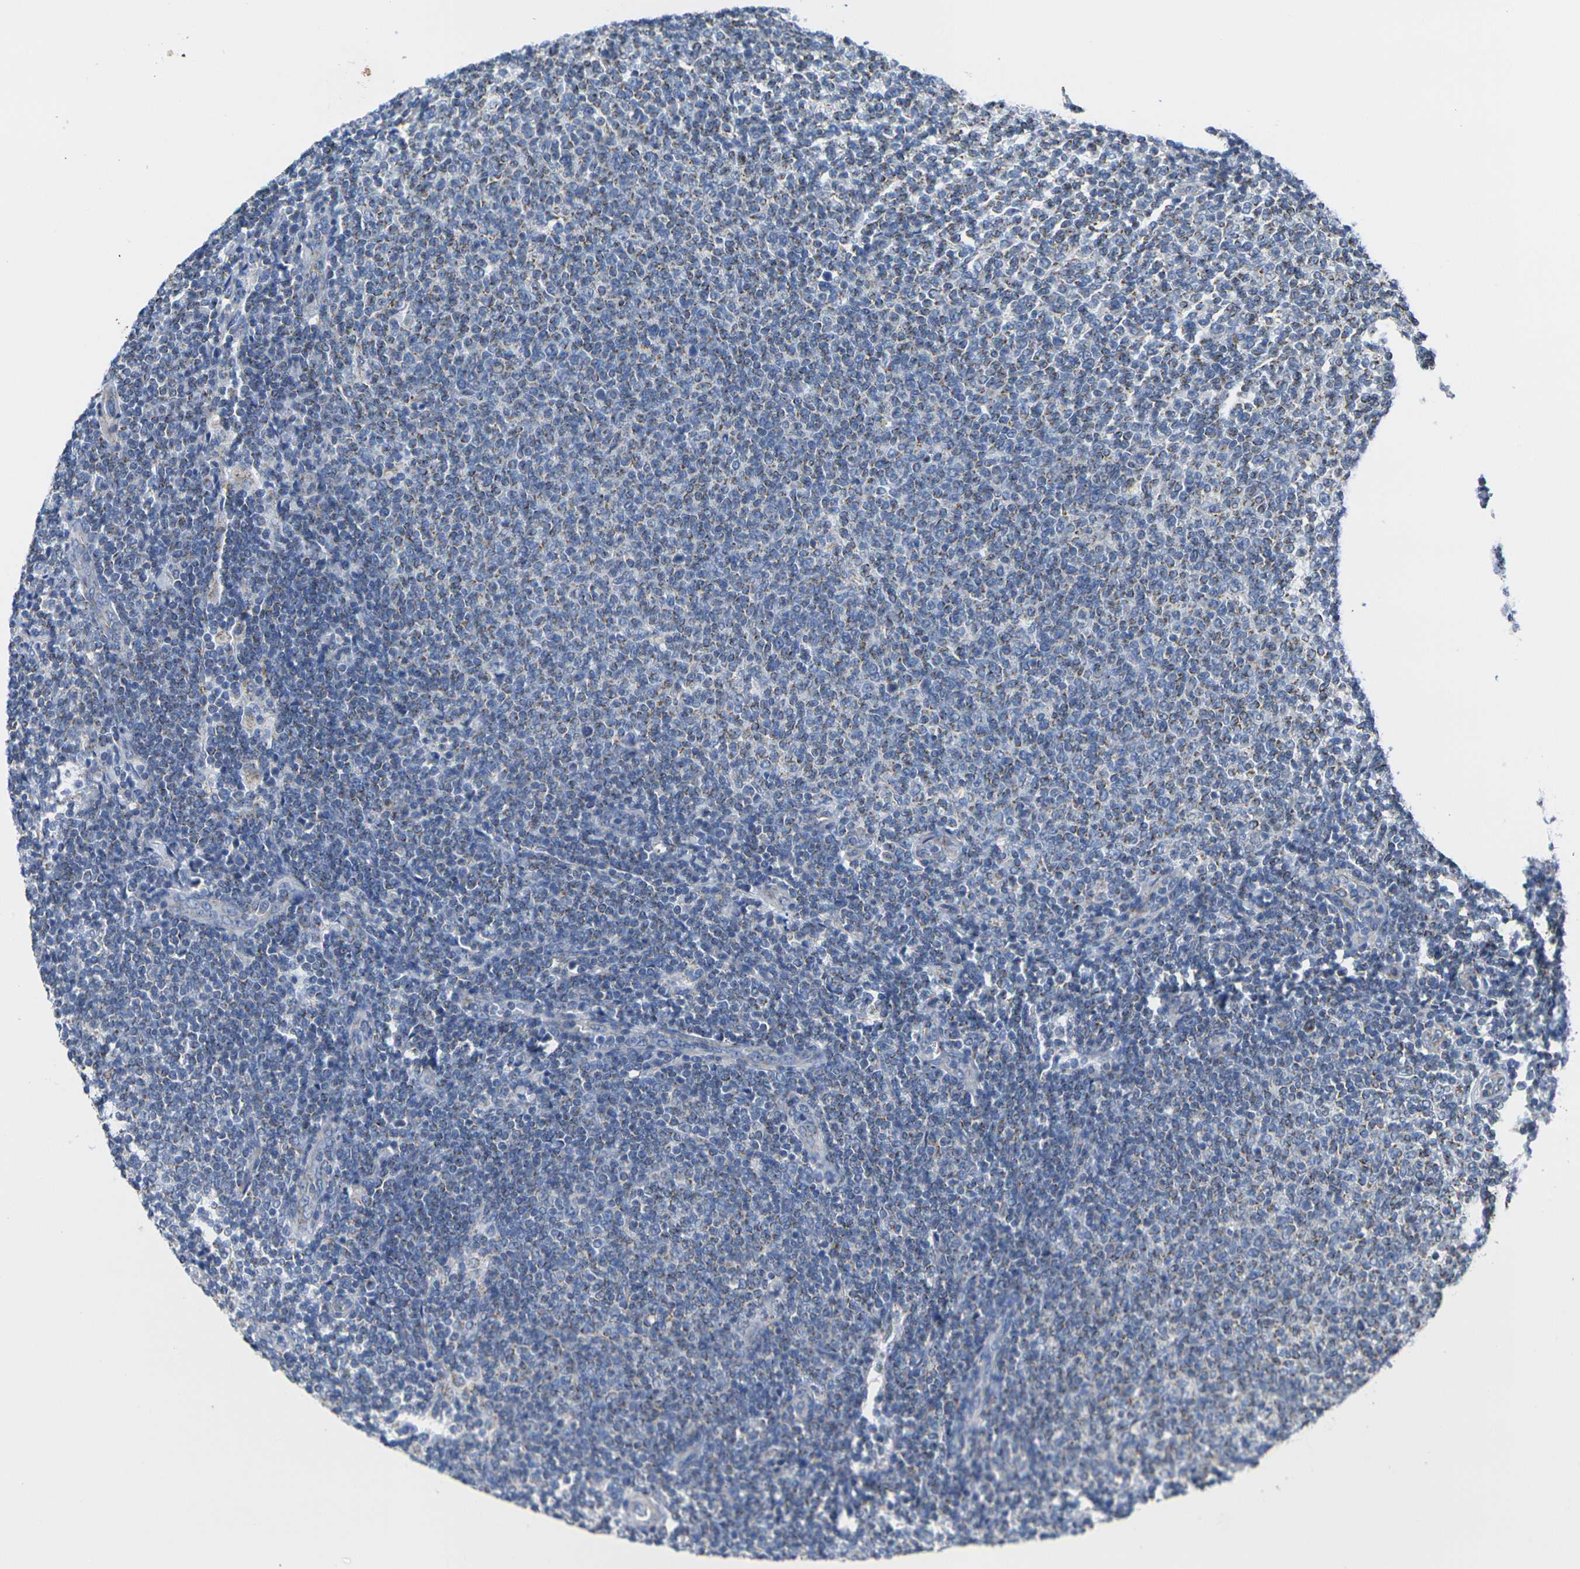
{"staining": {"intensity": "weak", "quantity": "25%-75%", "location": "cytoplasmic/membranous"}, "tissue": "lymphoma", "cell_type": "Tumor cells", "image_type": "cancer", "snomed": [{"axis": "morphology", "description": "Malignant lymphoma, non-Hodgkin's type, Low grade"}, {"axis": "topography", "description": "Lymph node"}], "caption": "A micrograph of low-grade malignant lymphoma, non-Hodgkin's type stained for a protein exhibits weak cytoplasmic/membranous brown staining in tumor cells.", "gene": "TMEM204", "patient": {"sex": "male", "age": 66}}